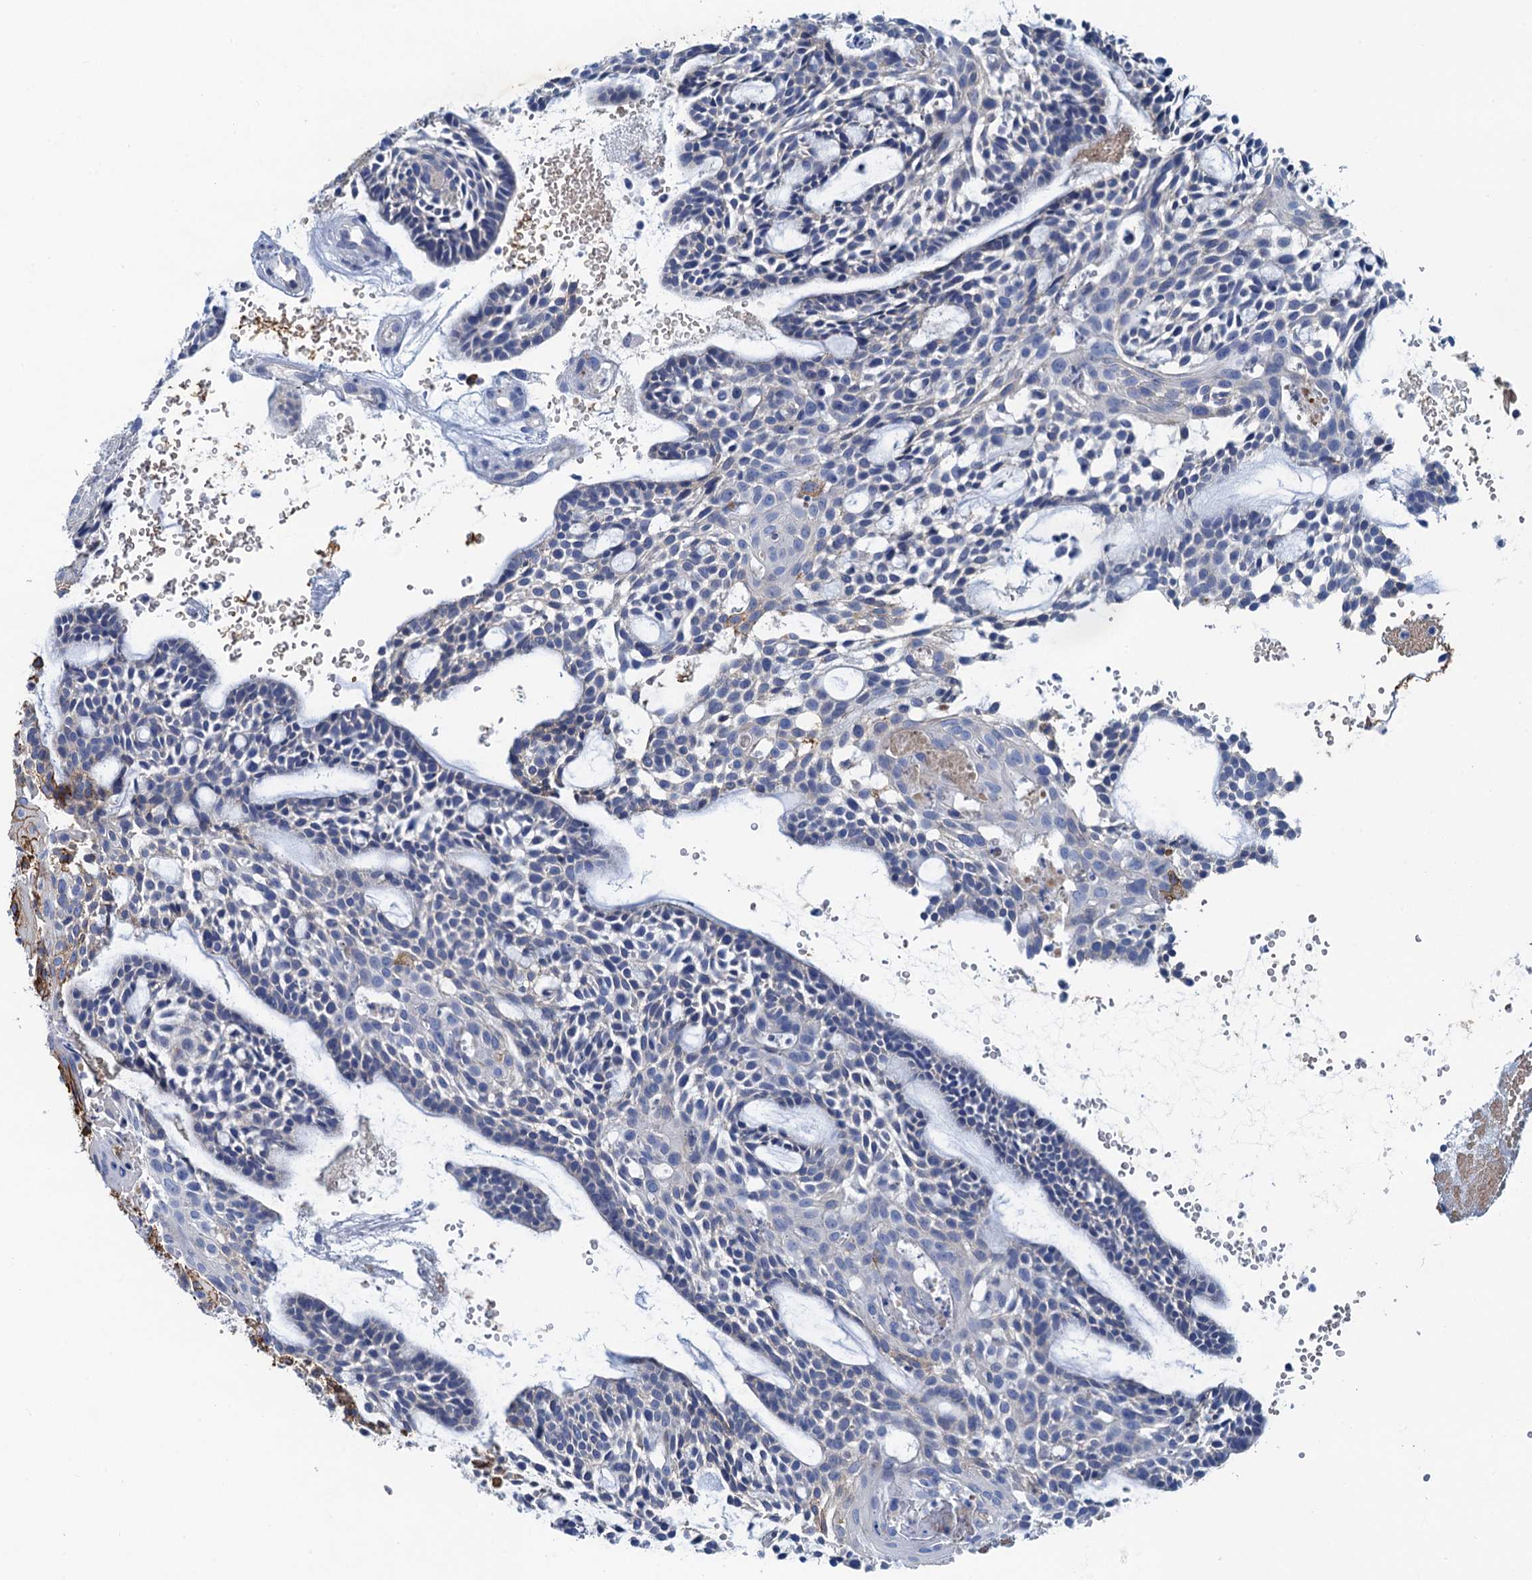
{"staining": {"intensity": "negative", "quantity": "none", "location": "none"}, "tissue": "head and neck cancer", "cell_type": "Tumor cells", "image_type": "cancer", "snomed": [{"axis": "morphology", "description": "Adenocarcinoma, NOS"}, {"axis": "topography", "description": "Subcutis"}, {"axis": "topography", "description": "Head-Neck"}], "caption": "A histopathology image of head and neck cancer stained for a protein demonstrates no brown staining in tumor cells.", "gene": "MYADML2", "patient": {"sex": "female", "age": 73}}